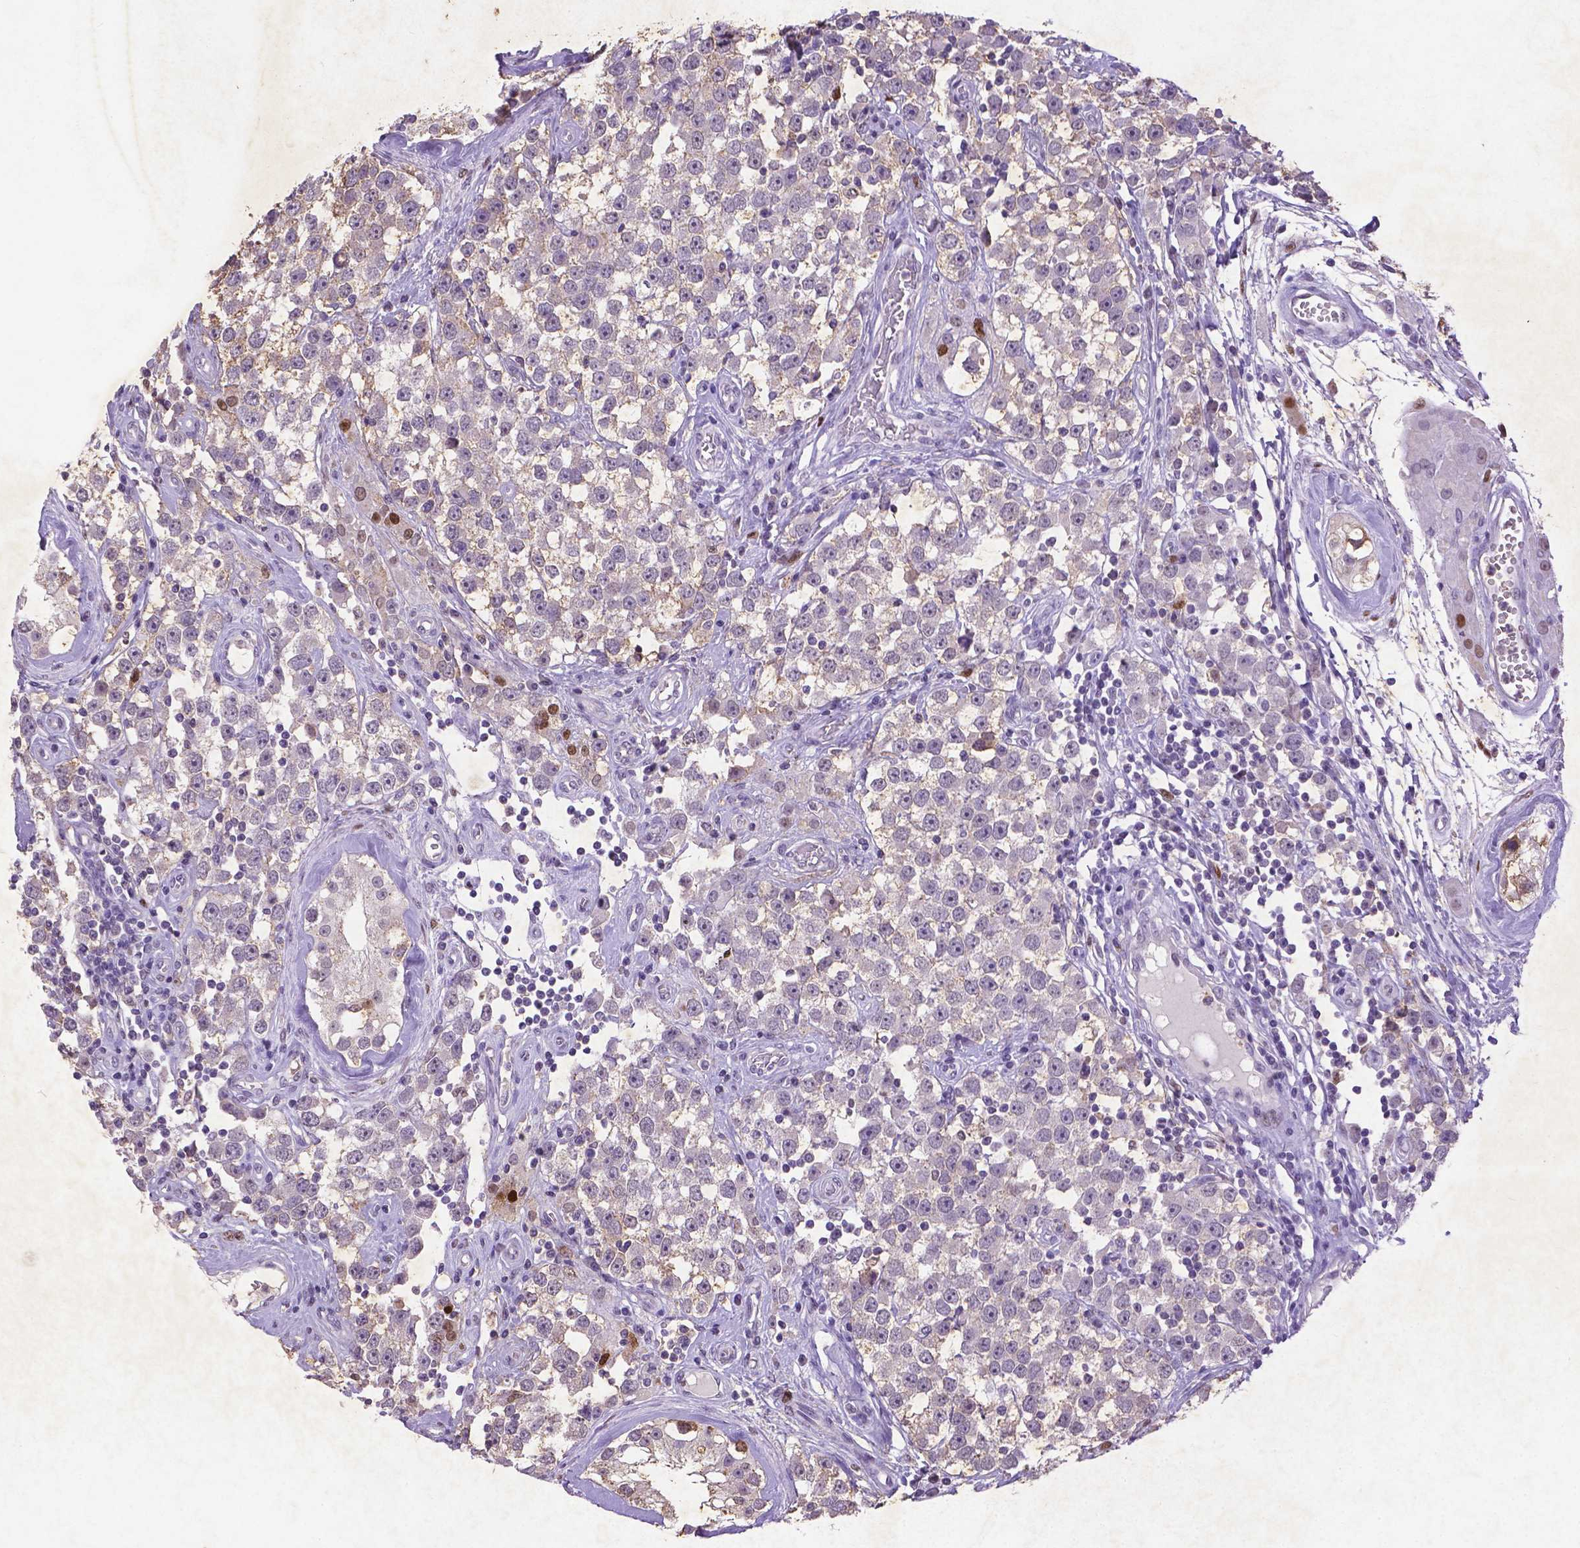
{"staining": {"intensity": "negative", "quantity": "none", "location": "none"}, "tissue": "testis cancer", "cell_type": "Tumor cells", "image_type": "cancer", "snomed": [{"axis": "morphology", "description": "Seminoma, NOS"}, {"axis": "topography", "description": "Testis"}], "caption": "DAB immunohistochemical staining of human seminoma (testis) exhibits no significant expression in tumor cells.", "gene": "CDKN1A", "patient": {"sex": "male", "age": 34}}